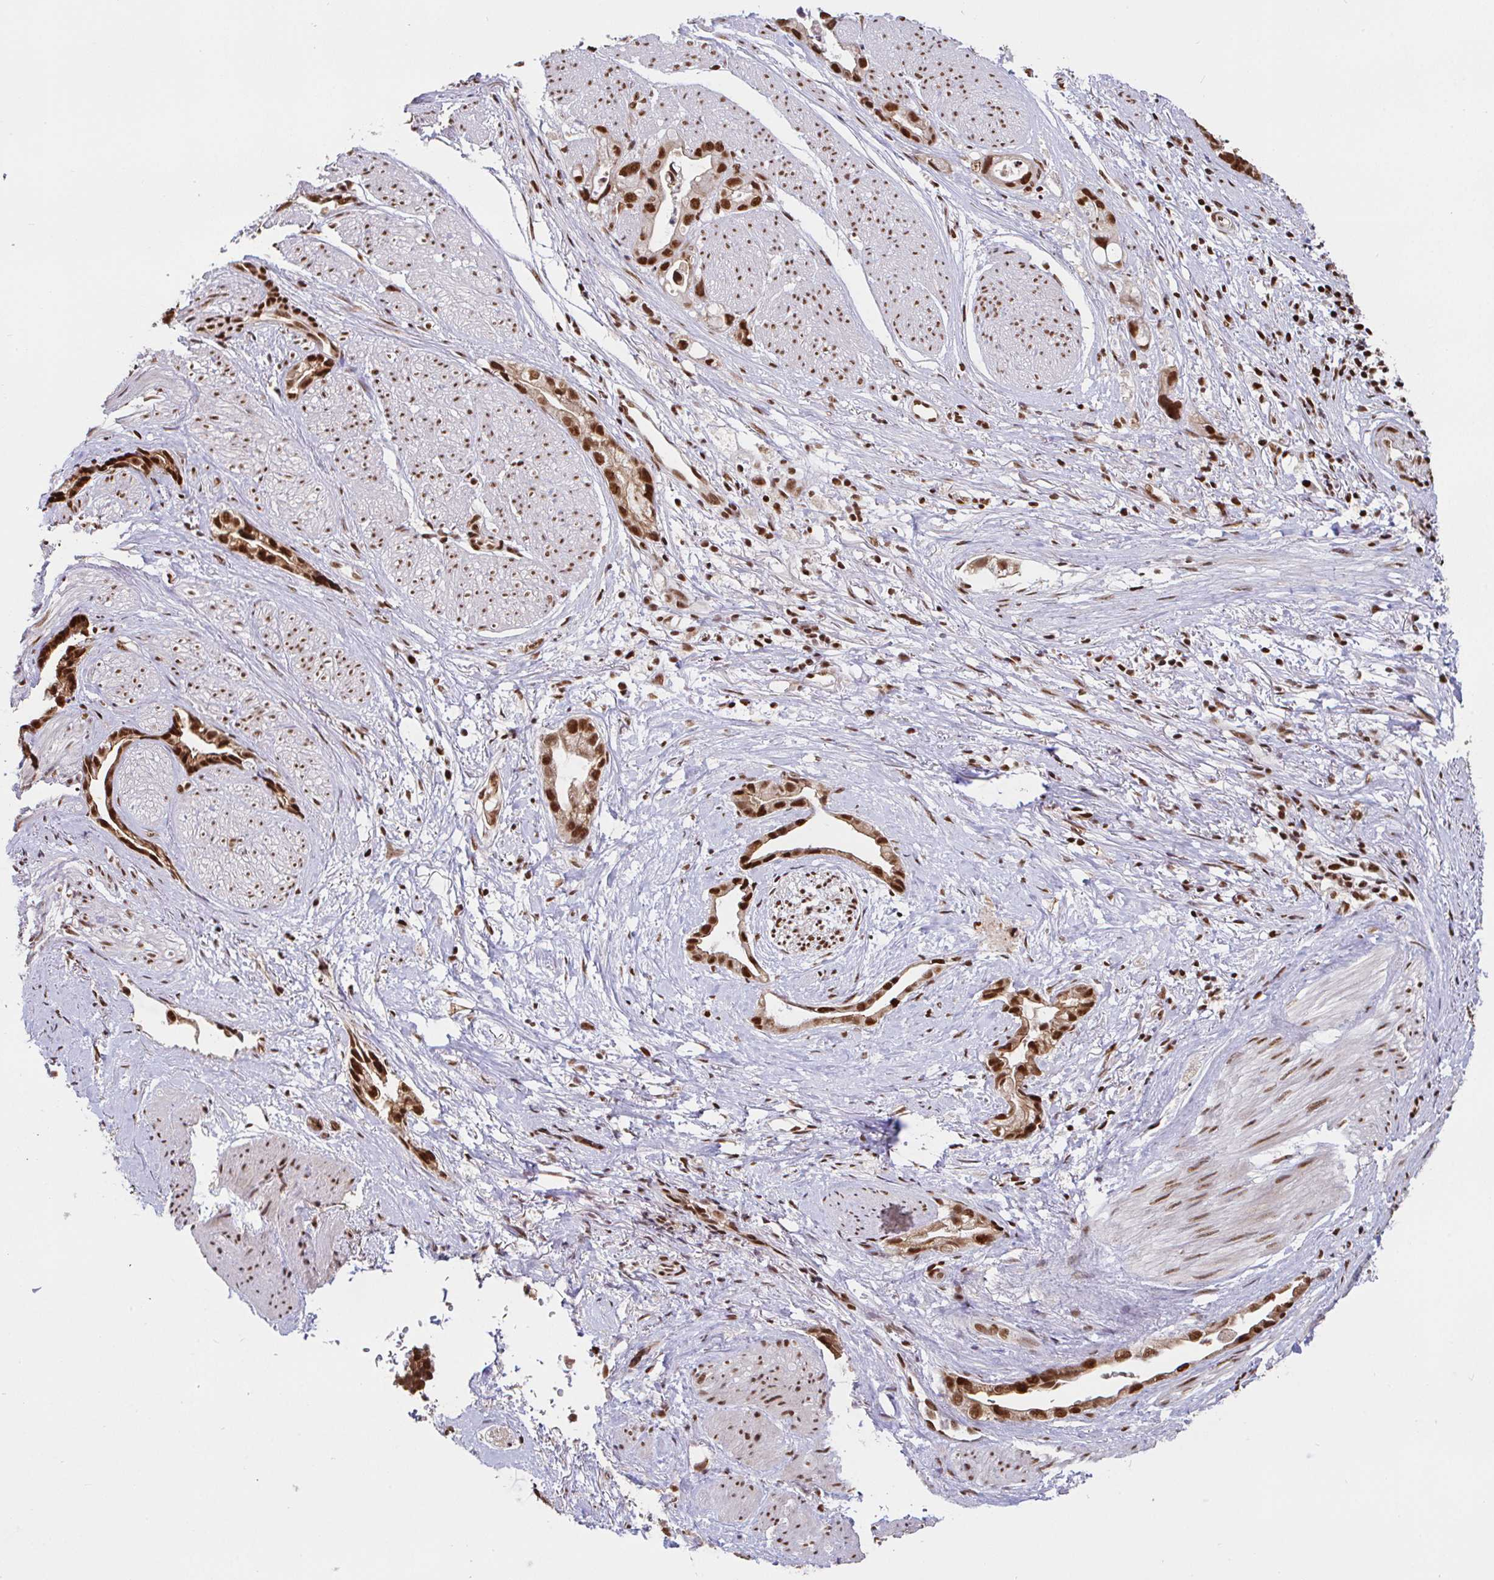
{"staining": {"intensity": "strong", "quantity": ">75%", "location": "cytoplasmic/membranous,nuclear"}, "tissue": "stomach cancer", "cell_type": "Tumor cells", "image_type": "cancer", "snomed": [{"axis": "morphology", "description": "Adenocarcinoma, NOS"}, {"axis": "topography", "description": "Stomach"}], "caption": "Stomach cancer (adenocarcinoma) stained with a protein marker reveals strong staining in tumor cells.", "gene": "SP3", "patient": {"sex": "male", "age": 55}}